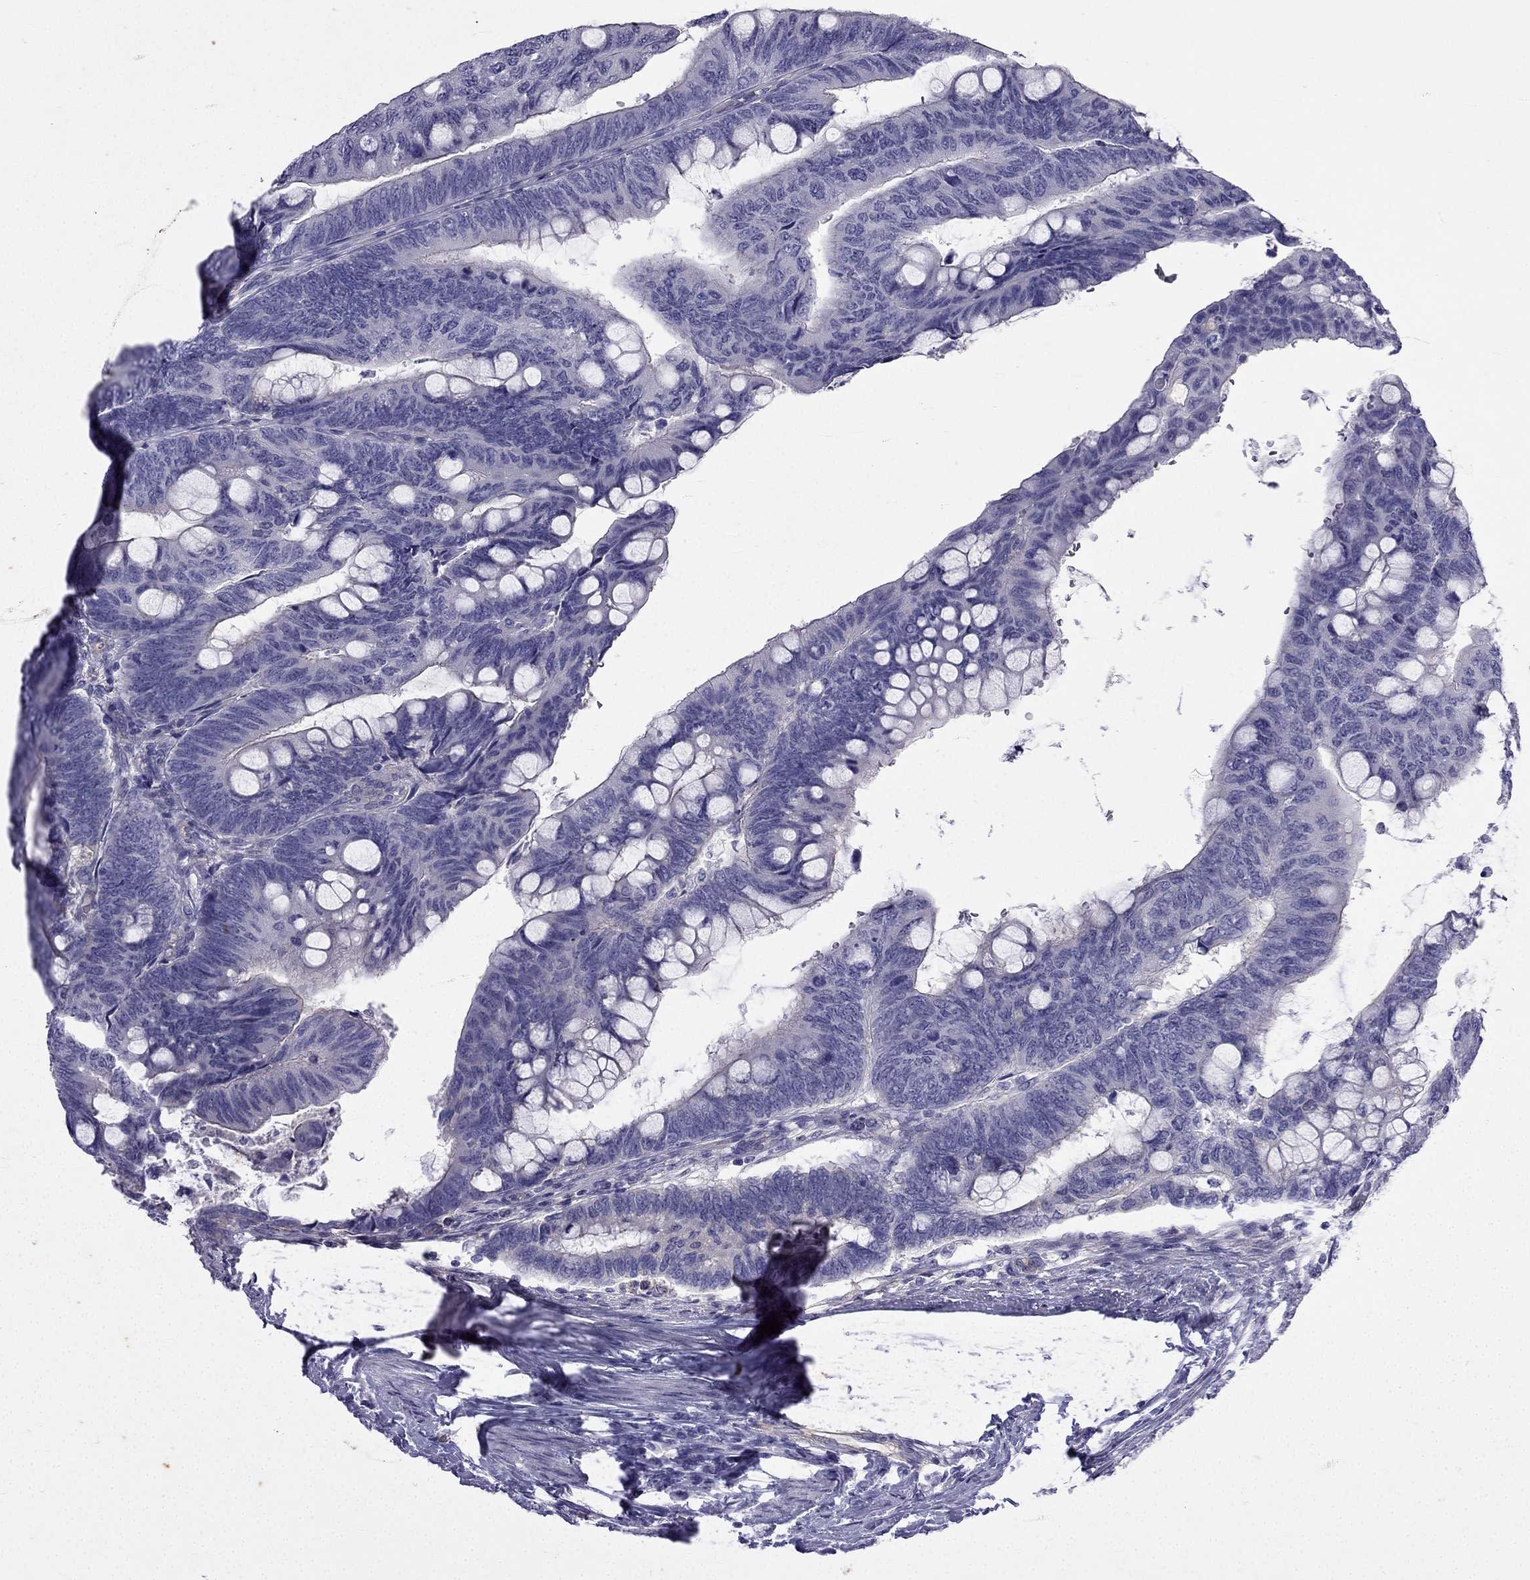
{"staining": {"intensity": "negative", "quantity": "none", "location": "none"}, "tissue": "colorectal cancer", "cell_type": "Tumor cells", "image_type": "cancer", "snomed": [{"axis": "morphology", "description": "Normal tissue, NOS"}, {"axis": "morphology", "description": "Adenocarcinoma, NOS"}, {"axis": "topography", "description": "Rectum"}], "caption": "The image shows no staining of tumor cells in colorectal cancer.", "gene": "GJA8", "patient": {"sex": "male", "age": 92}}